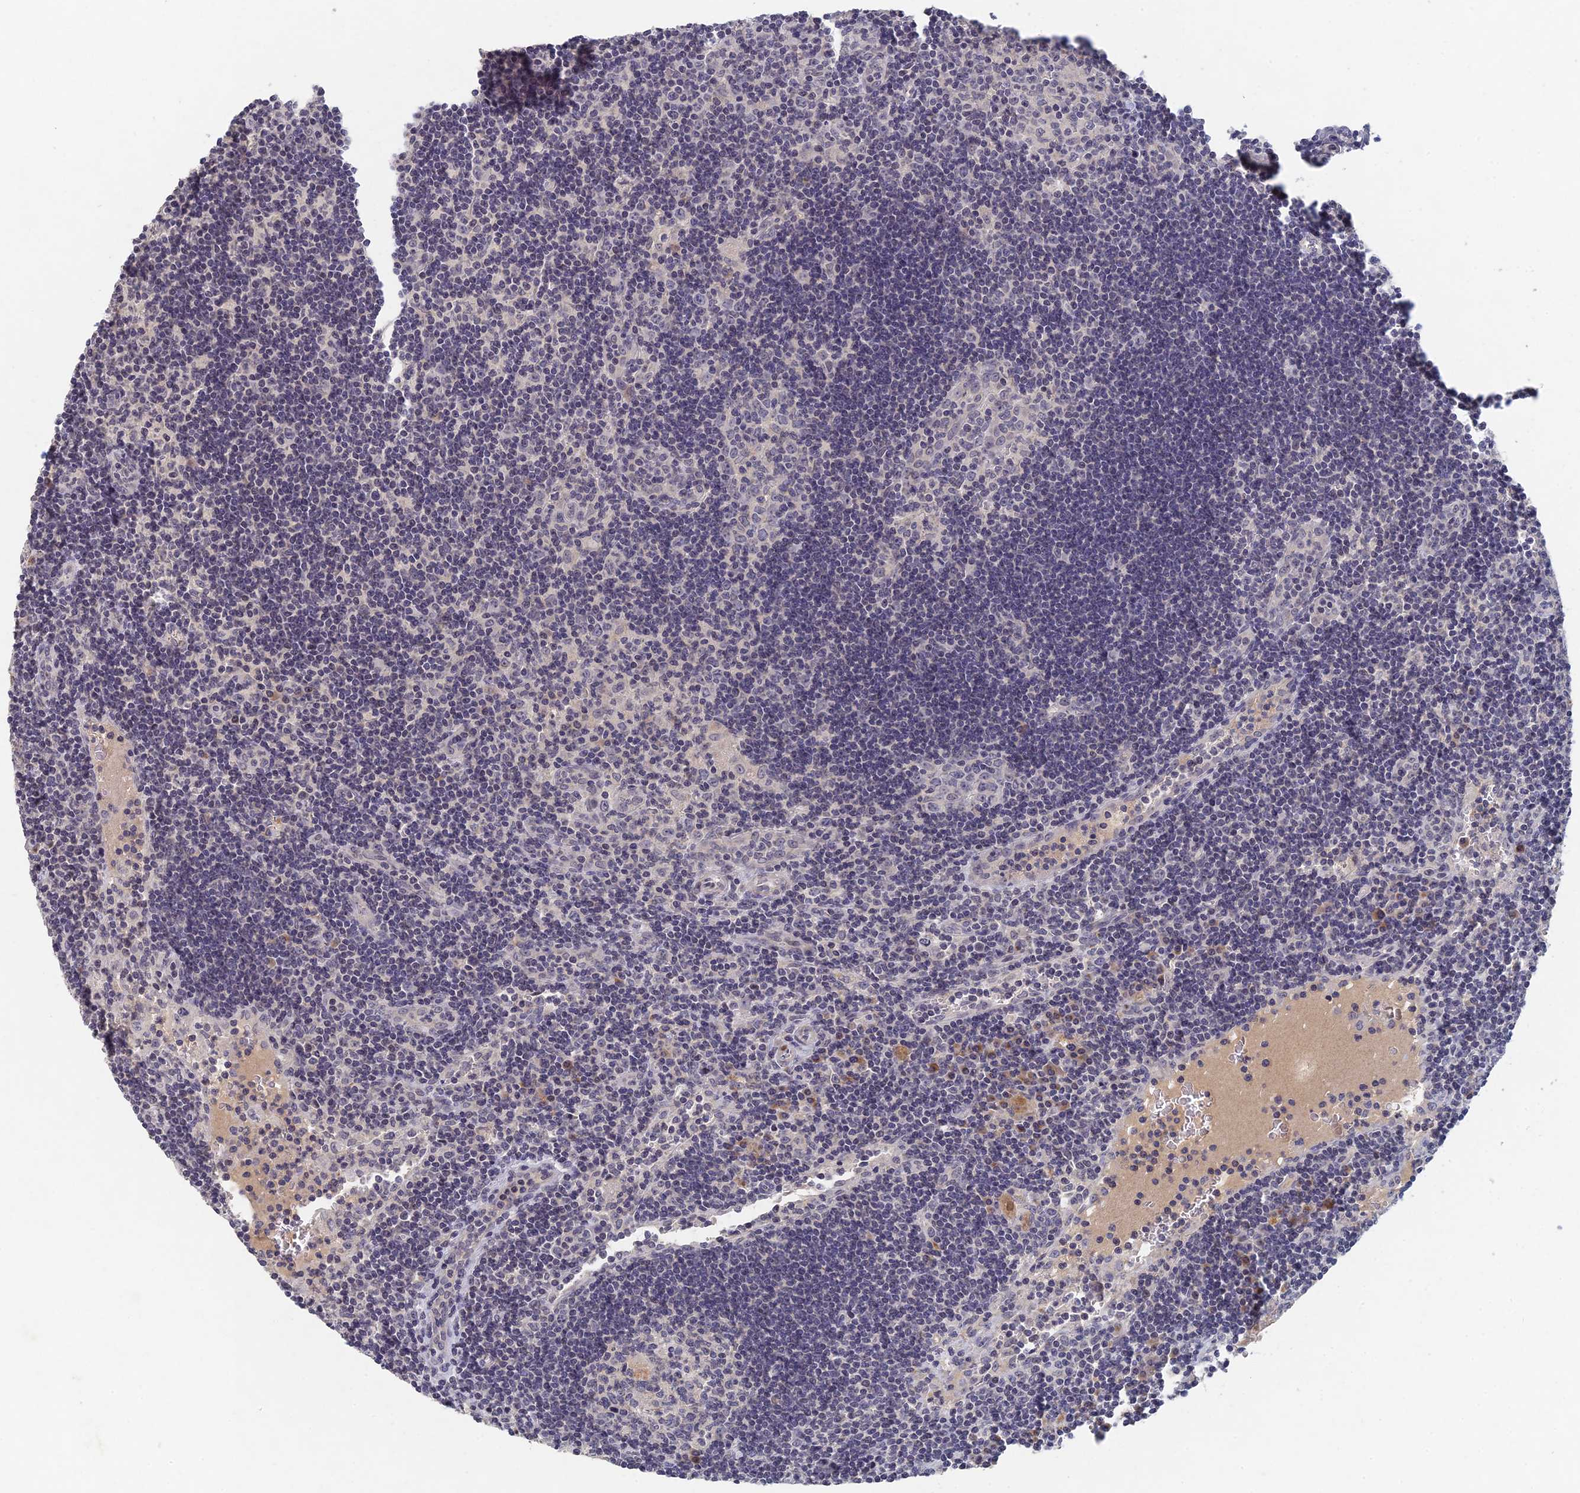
{"staining": {"intensity": "negative", "quantity": "none", "location": "none"}, "tissue": "lymph node", "cell_type": "Germinal center cells", "image_type": "normal", "snomed": [{"axis": "morphology", "description": "Normal tissue, NOS"}, {"axis": "topography", "description": "Lymph node"}], "caption": "Immunohistochemical staining of unremarkable lymph node exhibits no significant positivity in germinal center cells.", "gene": "GNA15", "patient": {"sex": "female", "age": 32}}